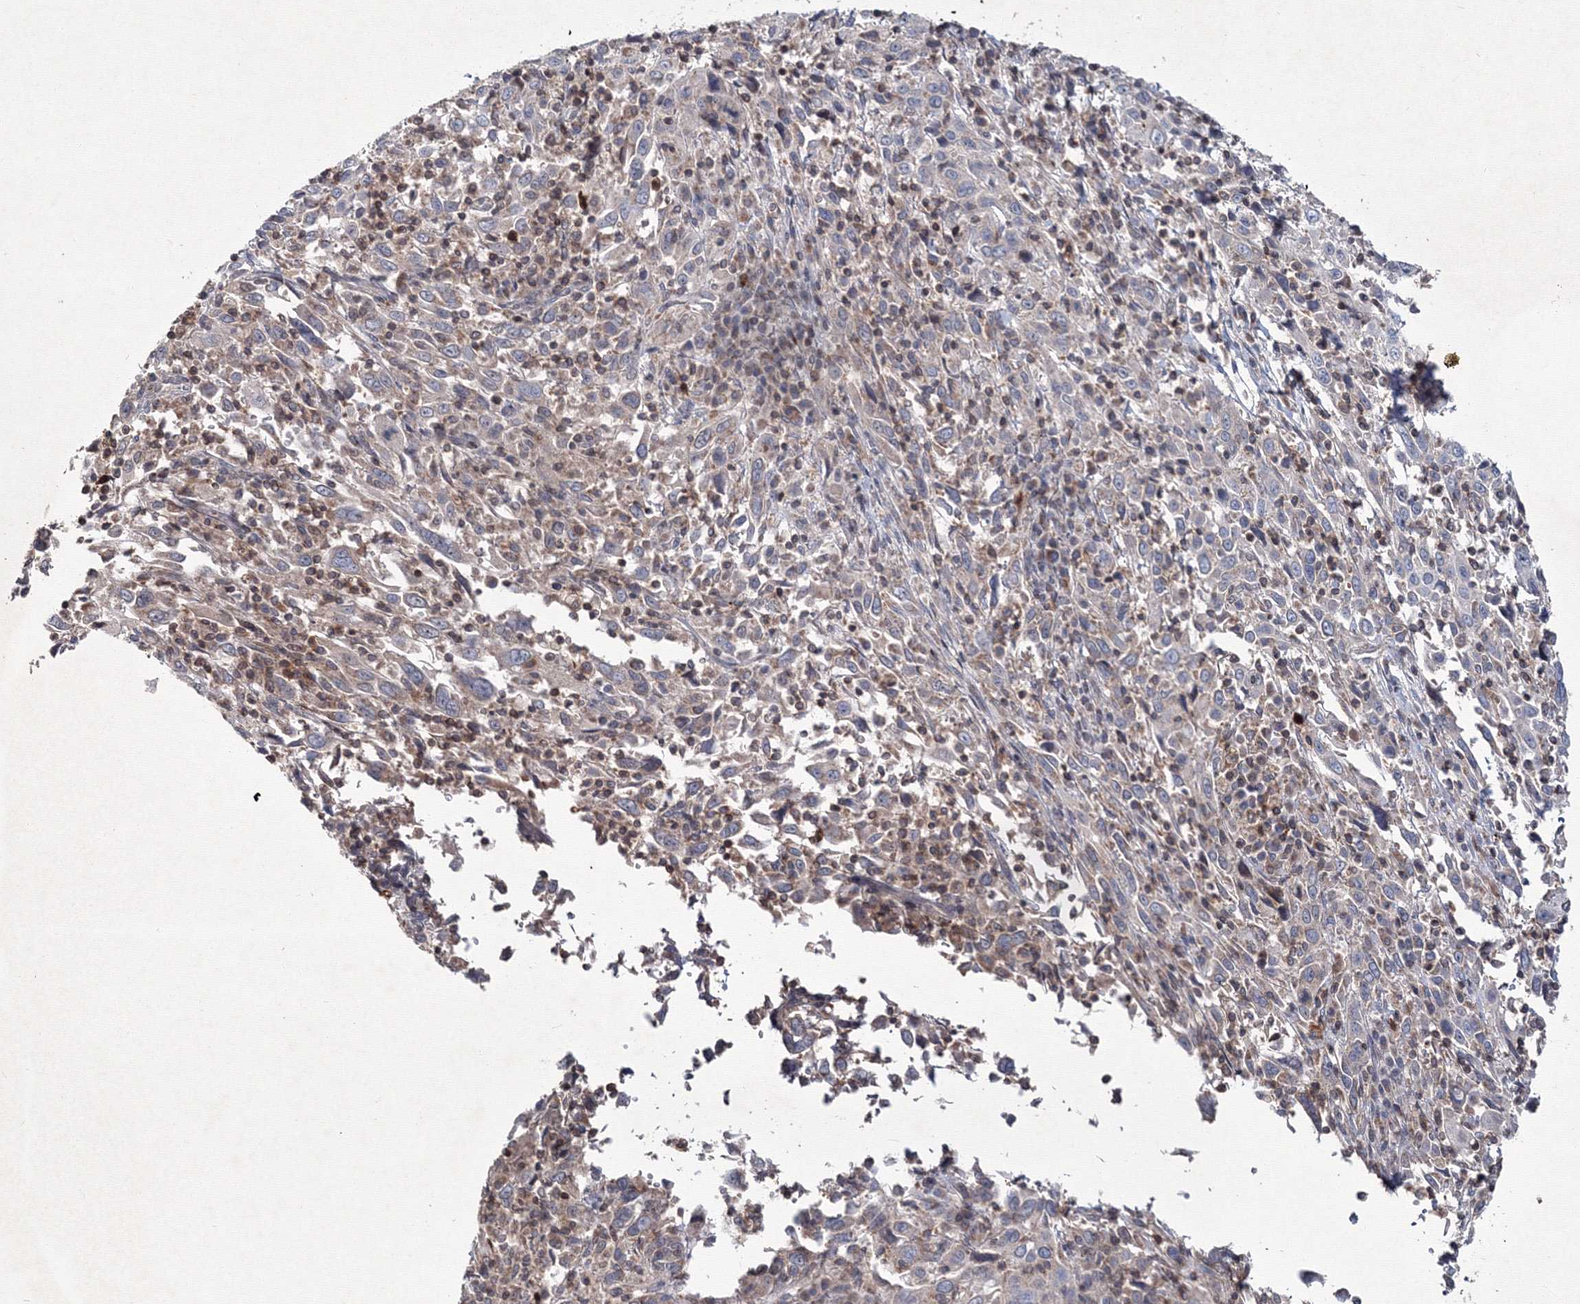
{"staining": {"intensity": "negative", "quantity": "none", "location": "none"}, "tissue": "cervical cancer", "cell_type": "Tumor cells", "image_type": "cancer", "snomed": [{"axis": "morphology", "description": "Squamous cell carcinoma, NOS"}, {"axis": "topography", "description": "Cervix"}], "caption": "Immunohistochemical staining of cervical squamous cell carcinoma exhibits no significant staining in tumor cells.", "gene": "MKRN2", "patient": {"sex": "female", "age": 46}}